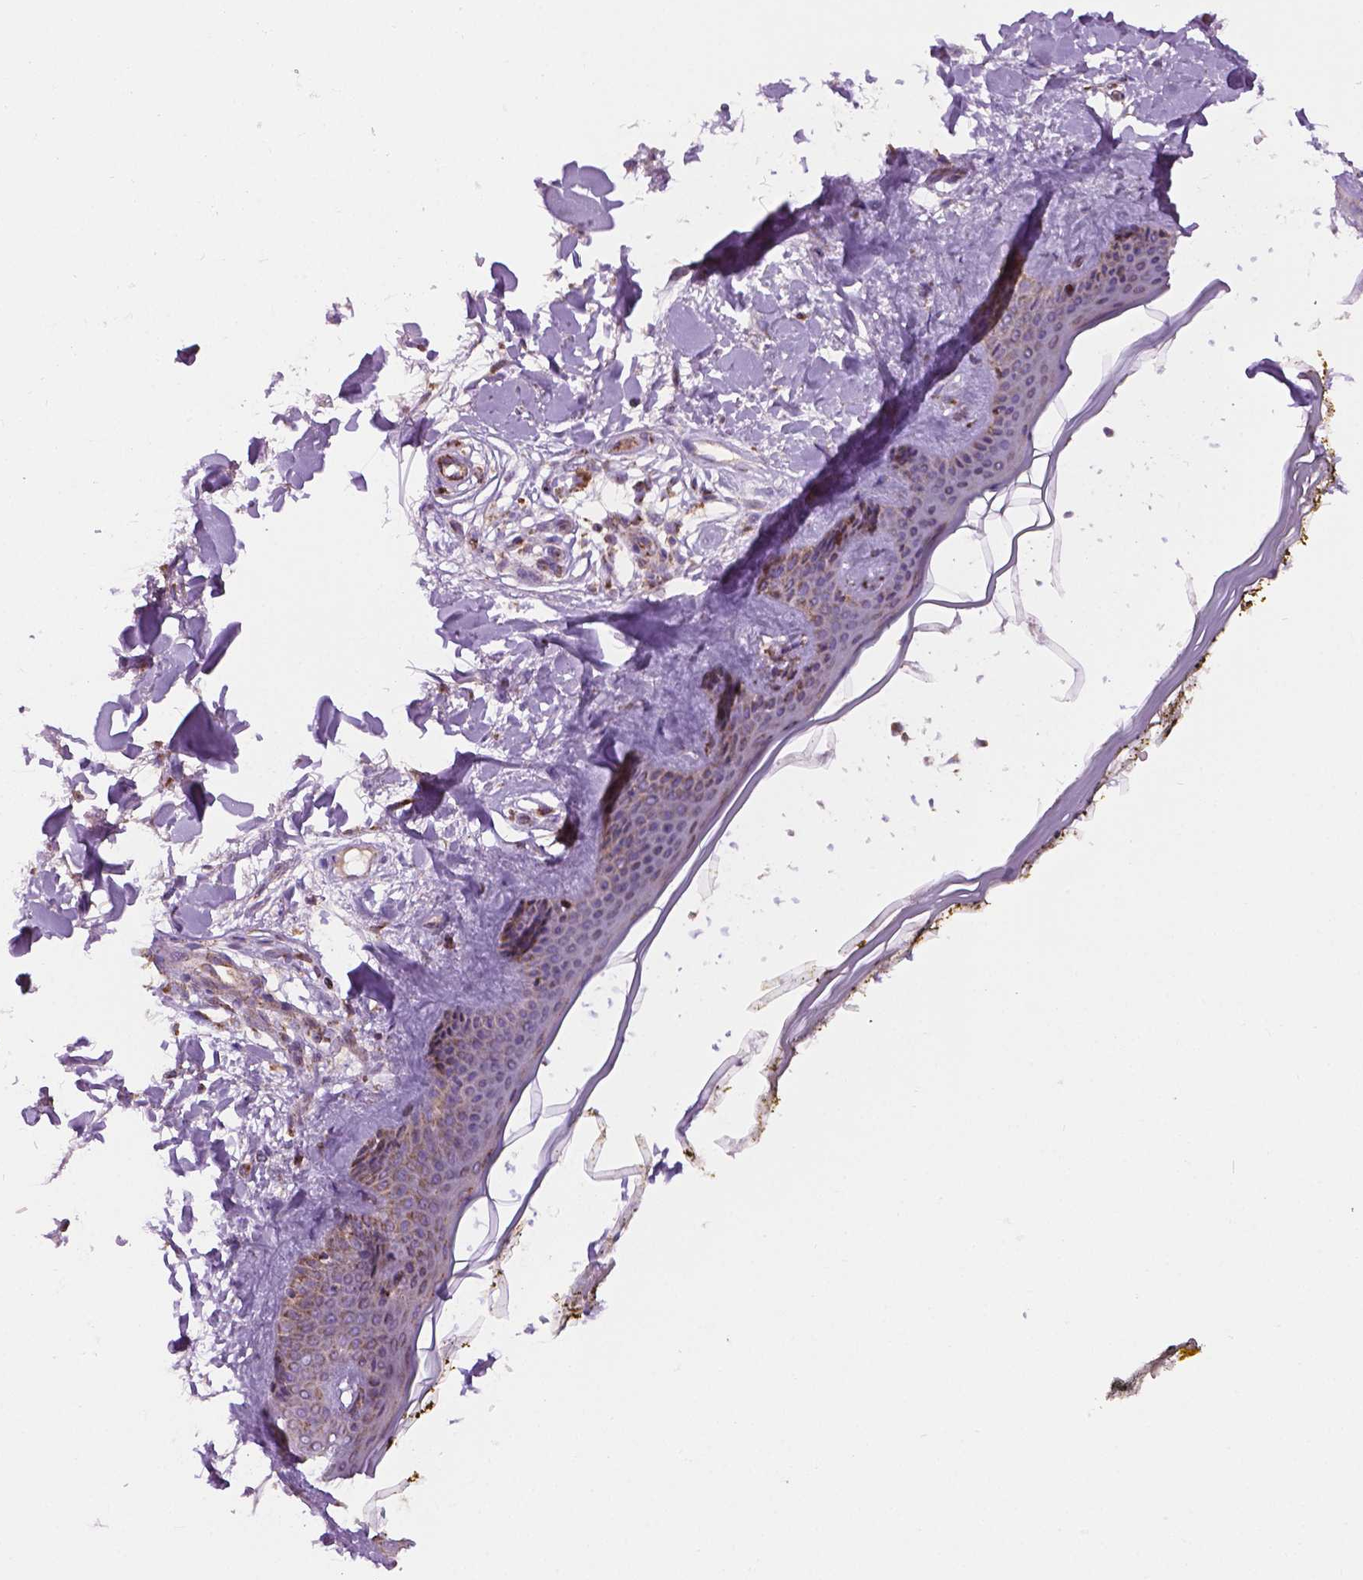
{"staining": {"intensity": "strong", "quantity": ">75%", "location": "cytoplasmic/membranous"}, "tissue": "skin", "cell_type": "Fibroblasts", "image_type": "normal", "snomed": [{"axis": "morphology", "description": "Normal tissue, NOS"}, {"axis": "topography", "description": "Skin"}], "caption": "Protein analysis of normal skin shows strong cytoplasmic/membranous positivity in about >75% of fibroblasts.", "gene": "PIBF1", "patient": {"sex": "female", "age": 34}}